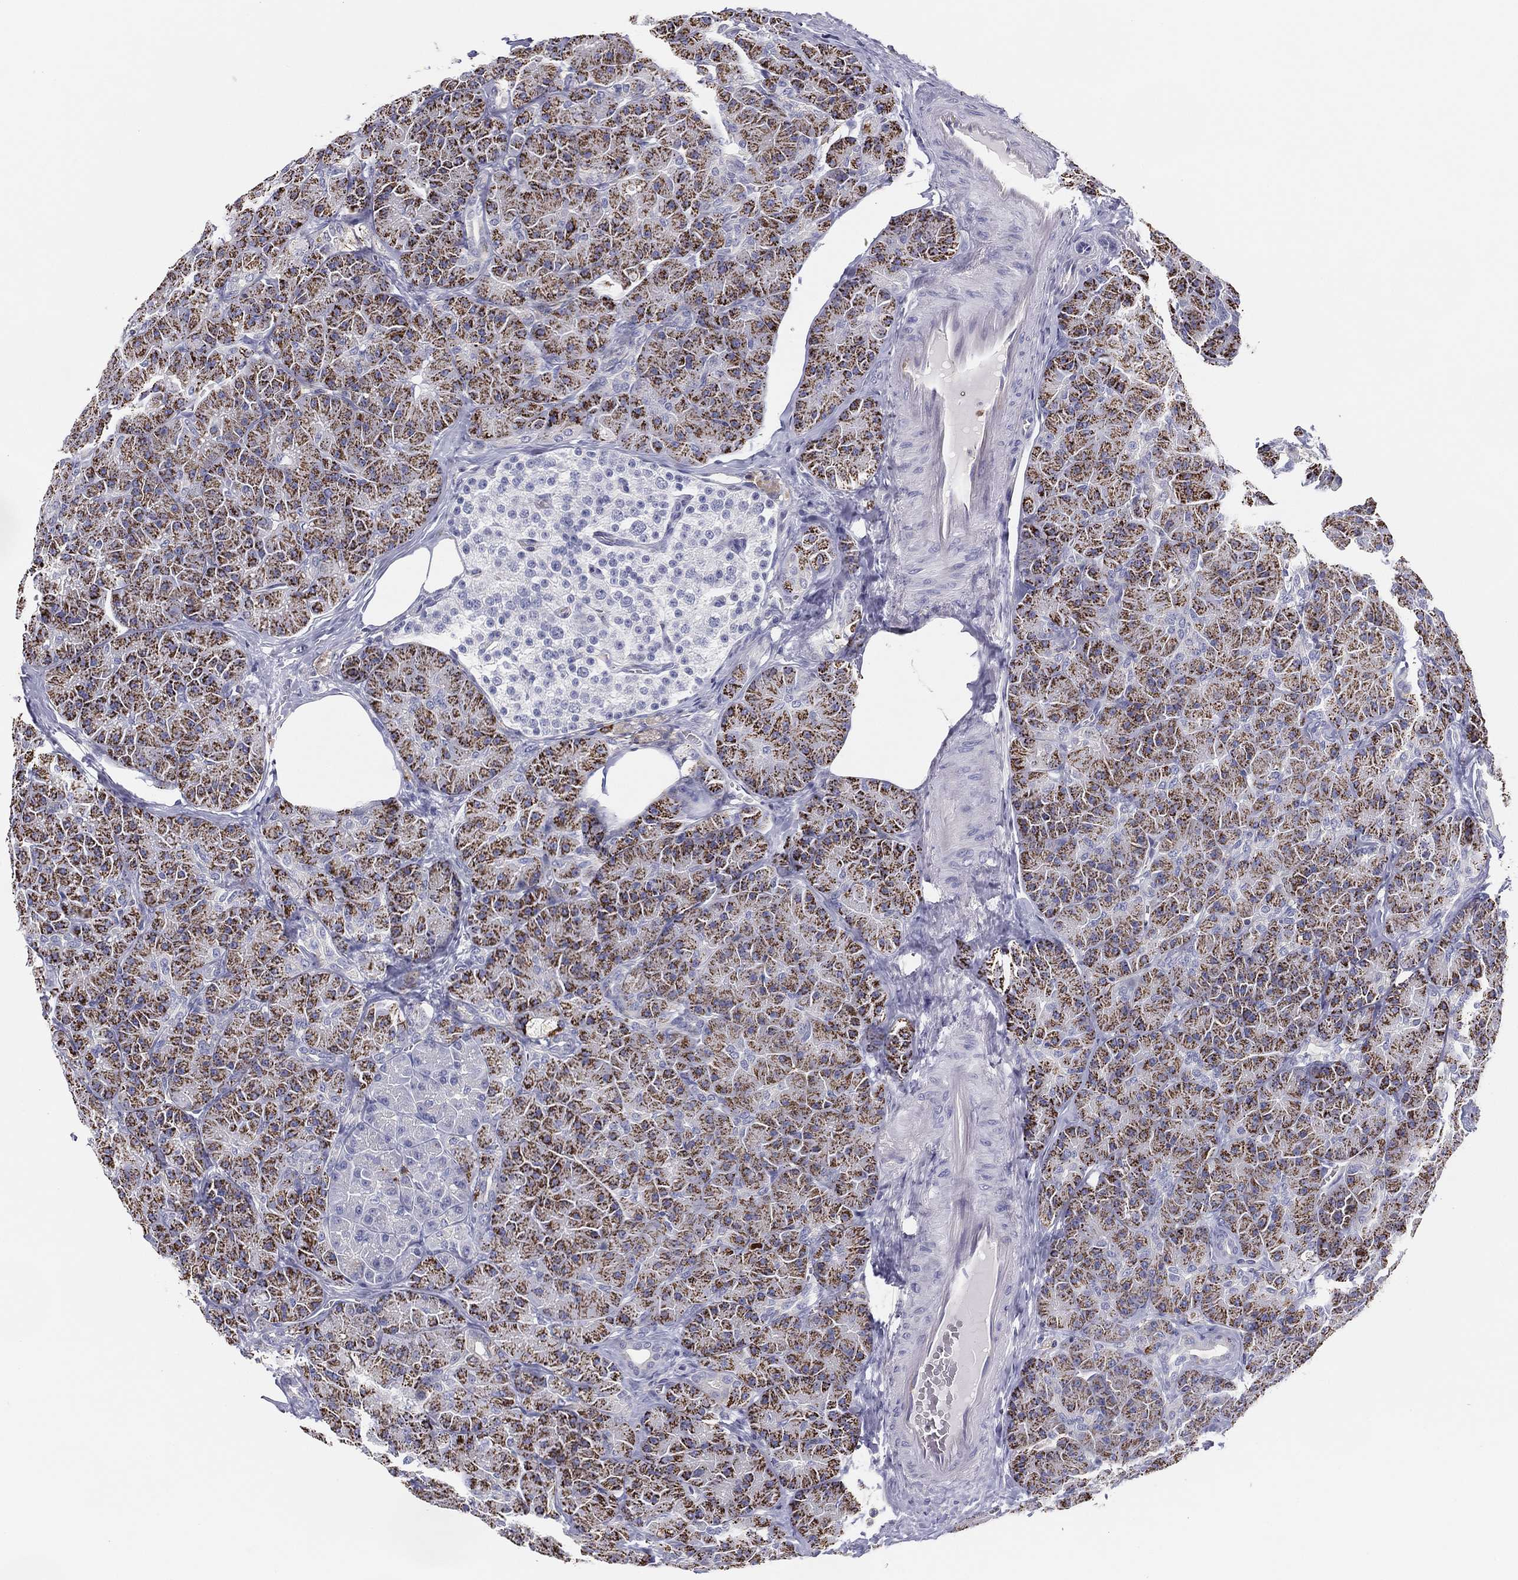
{"staining": {"intensity": "moderate", "quantity": "25%-75%", "location": "cytoplasmic/membranous"}, "tissue": "pancreas", "cell_type": "Exocrine glandular cells", "image_type": "normal", "snomed": [{"axis": "morphology", "description": "Normal tissue, NOS"}, {"axis": "topography", "description": "Pancreas"}], "caption": "Pancreas stained with immunohistochemistry demonstrates moderate cytoplasmic/membranous expression in about 25%-75% of exocrine glandular cells. (DAB = brown stain, brightfield microscopy at high magnification).", "gene": "SELPLG", "patient": {"sex": "male", "age": 57}}